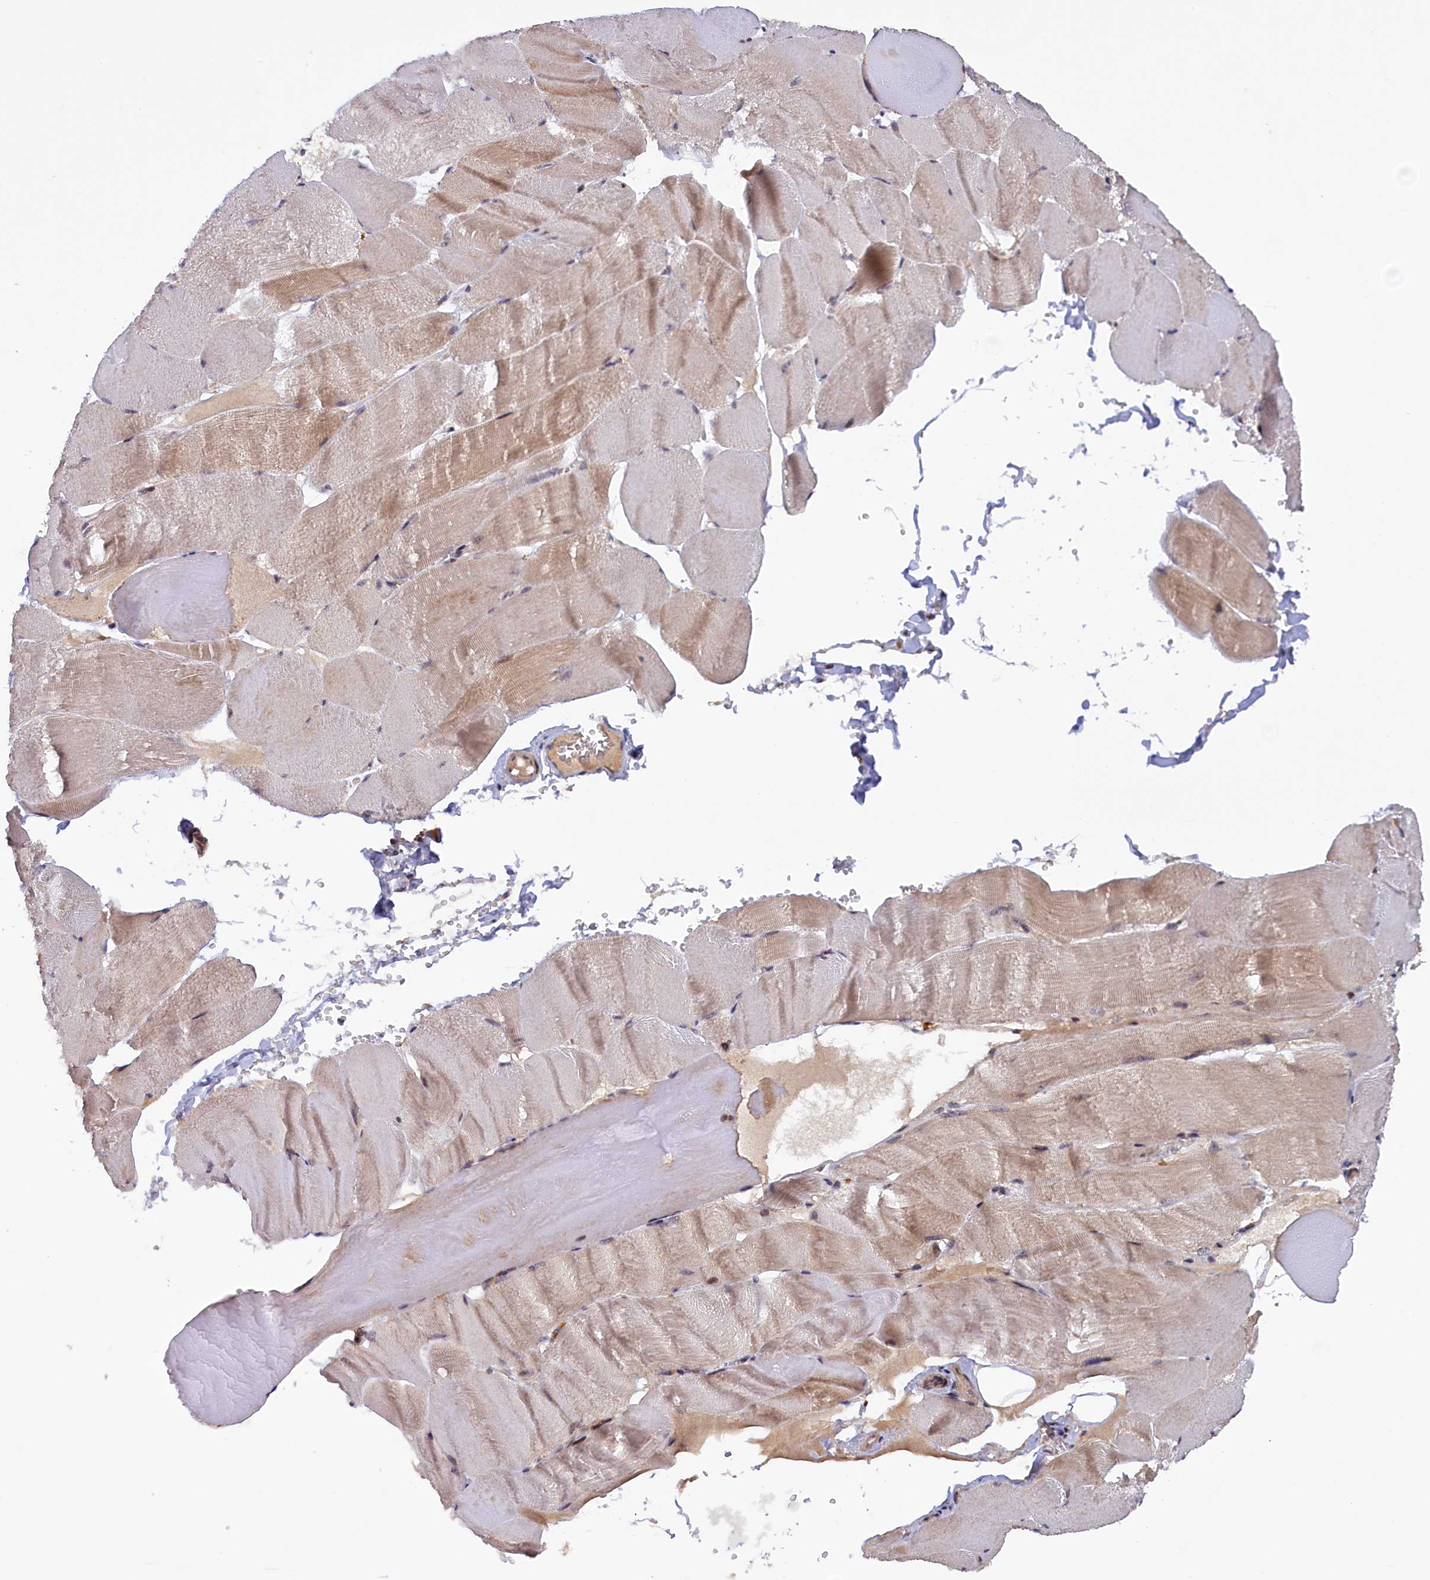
{"staining": {"intensity": "moderate", "quantity": ">75%", "location": "cytoplasmic/membranous"}, "tissue": "skeletal muscle", "cell_type": "Myocytes", "image_type": "normal", "snomed": [{"axis": "morphology", "description": "Normal tissue, NOS"}, {"axis": "morphology", "description": "Basal cell carcinoma"}, {"axis": "topography", "description": "Skeletal muscle"}], "caption": "The image shows immunohistochemical staining of unremarkable skeletal muscle. There is moderate cytoplasmic/membranous positivity is present in about >75% of myocytes.", "gene": "DUS3L", "patient": {"sex": "female", "age": 64}}